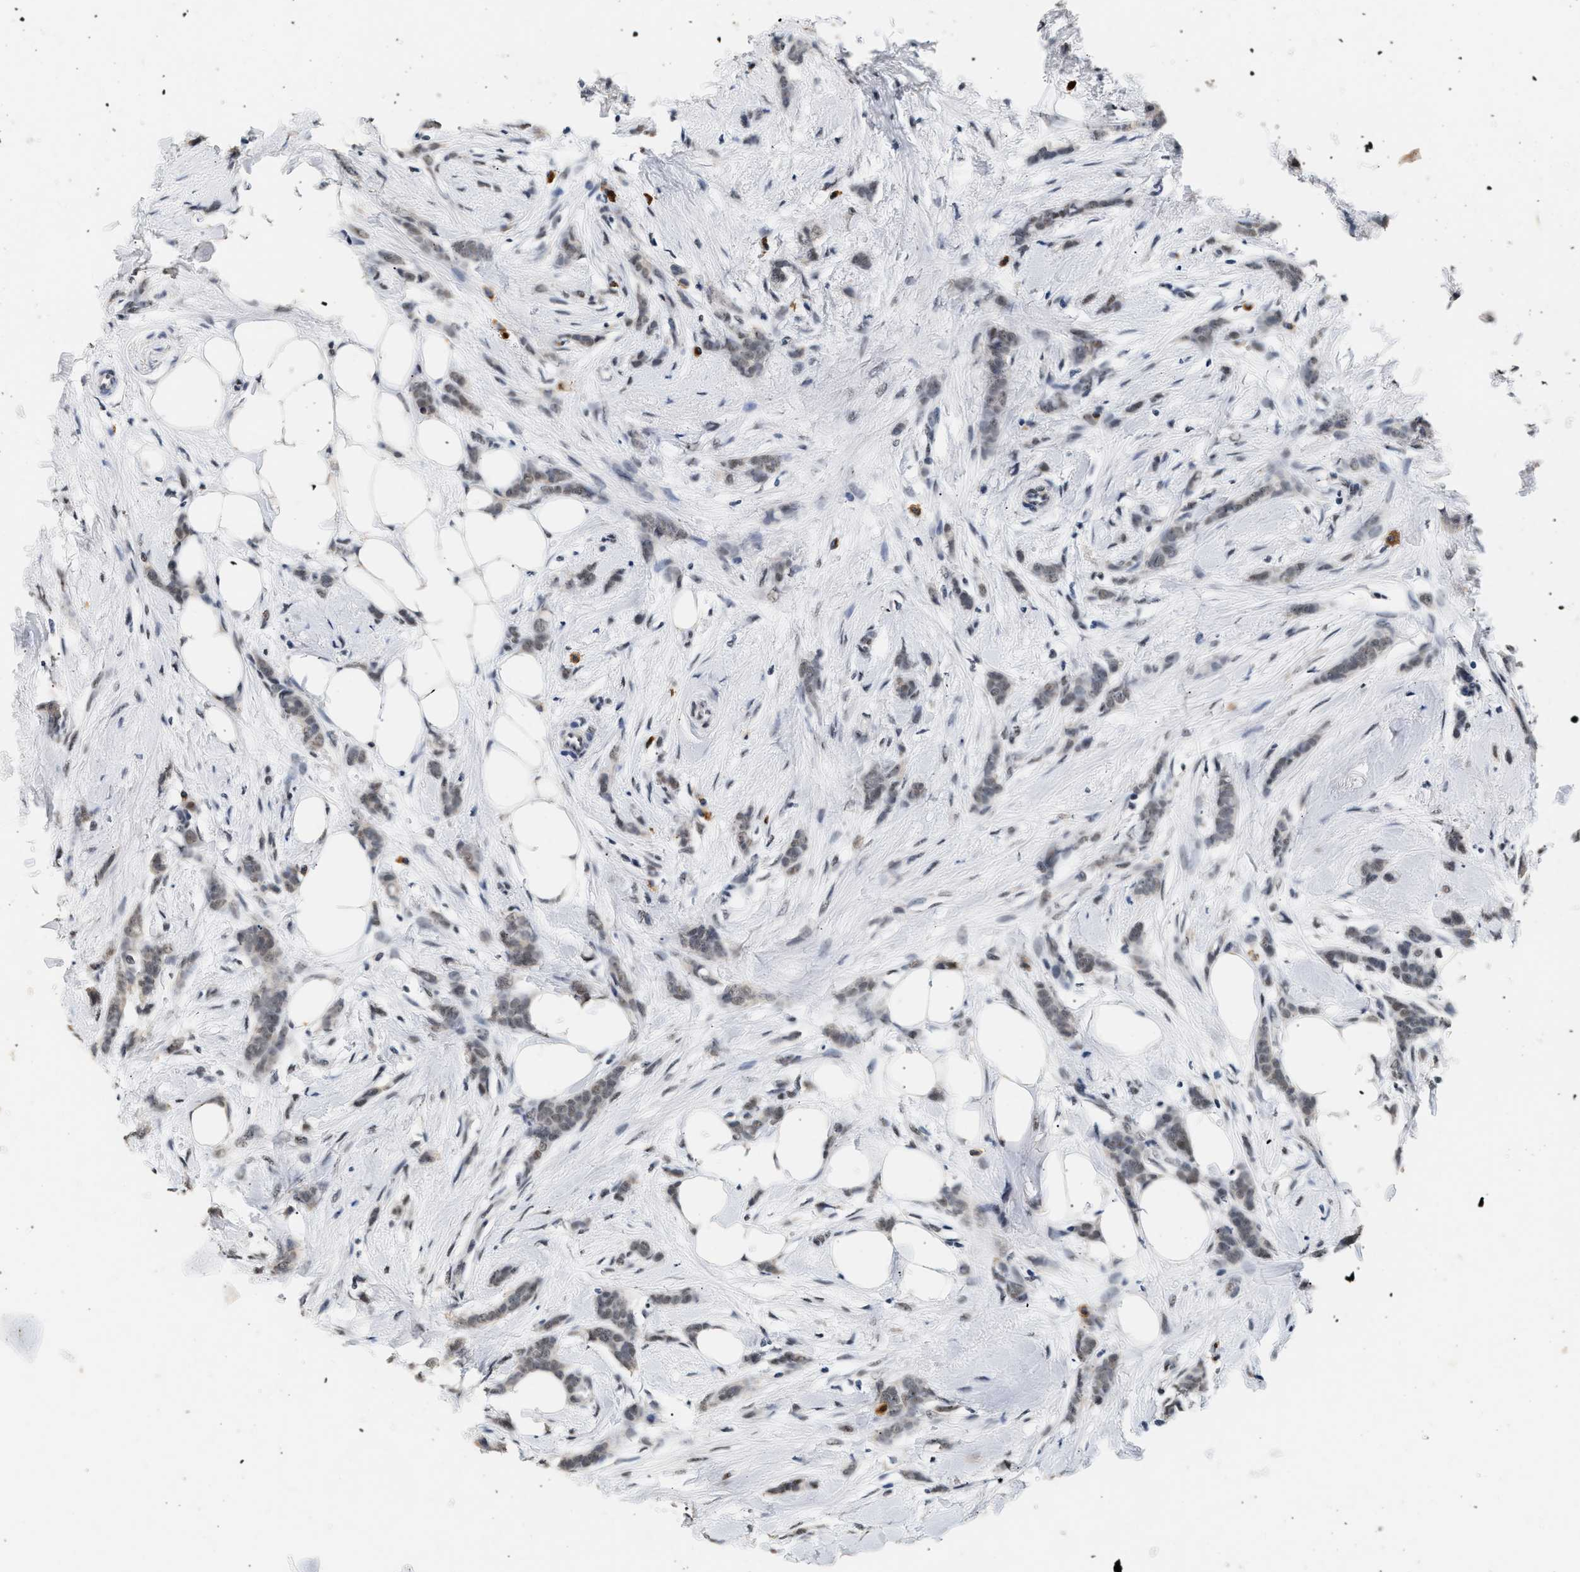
{"staining": {"intensity": "negative", "quantity": "none", "location": "none"}, "tissue": "breast cancer", "cell_type": "Tumor cells", "image_type": "cancer", "snomed": [{"axis": "morphology", "description": "Lobular carcinoma, in situ"}, {"axis": "morphology", "description": "Lobular carcinoma"}, {"axis": "topography", "description": "Breast"}], "caption": "The micrograph exhibits no staining of tumor cells in breast cancer (lobular carcinoma).", "gene": "THOC1", "patient": {"sex": "female", "age": 41}}